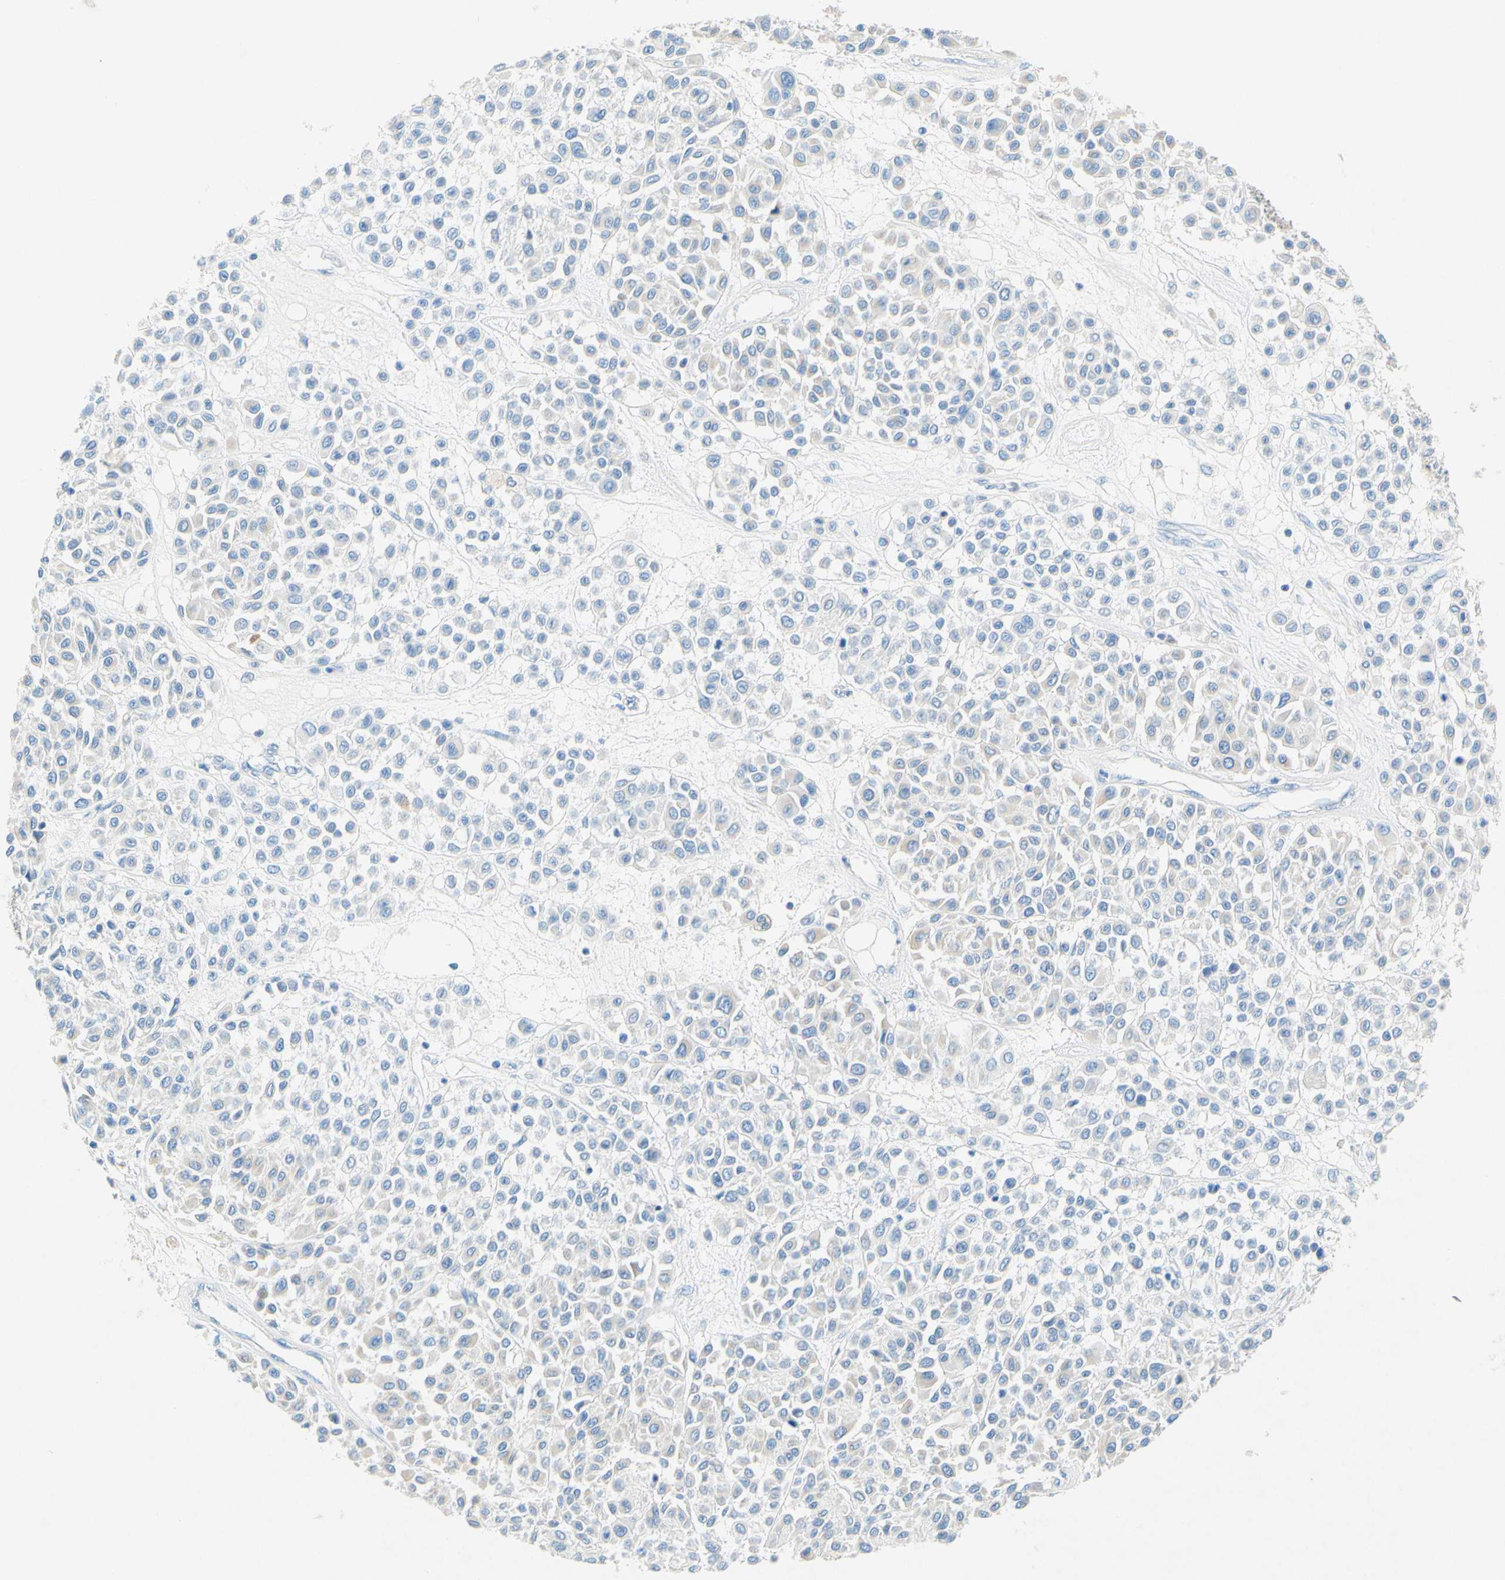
{"staining": {"intensity": "negative", "quantity": "none", "location": "none"}, "tissue": "melanoma", "cell_type": "Tumor cells", "image_type": "cancer", "snomed": [{"axis": "morphology", "description": "Malignant melanoma, Metastatic site"}, {"axis": "topography", "description": "Soft tissue"}], "caption": "IHC of malignant melanoma (metastatic site) exhibits no positivity in tumor cells.", "gene": "SLC46A1", "patient": {"sex": "male", "age": 41}}